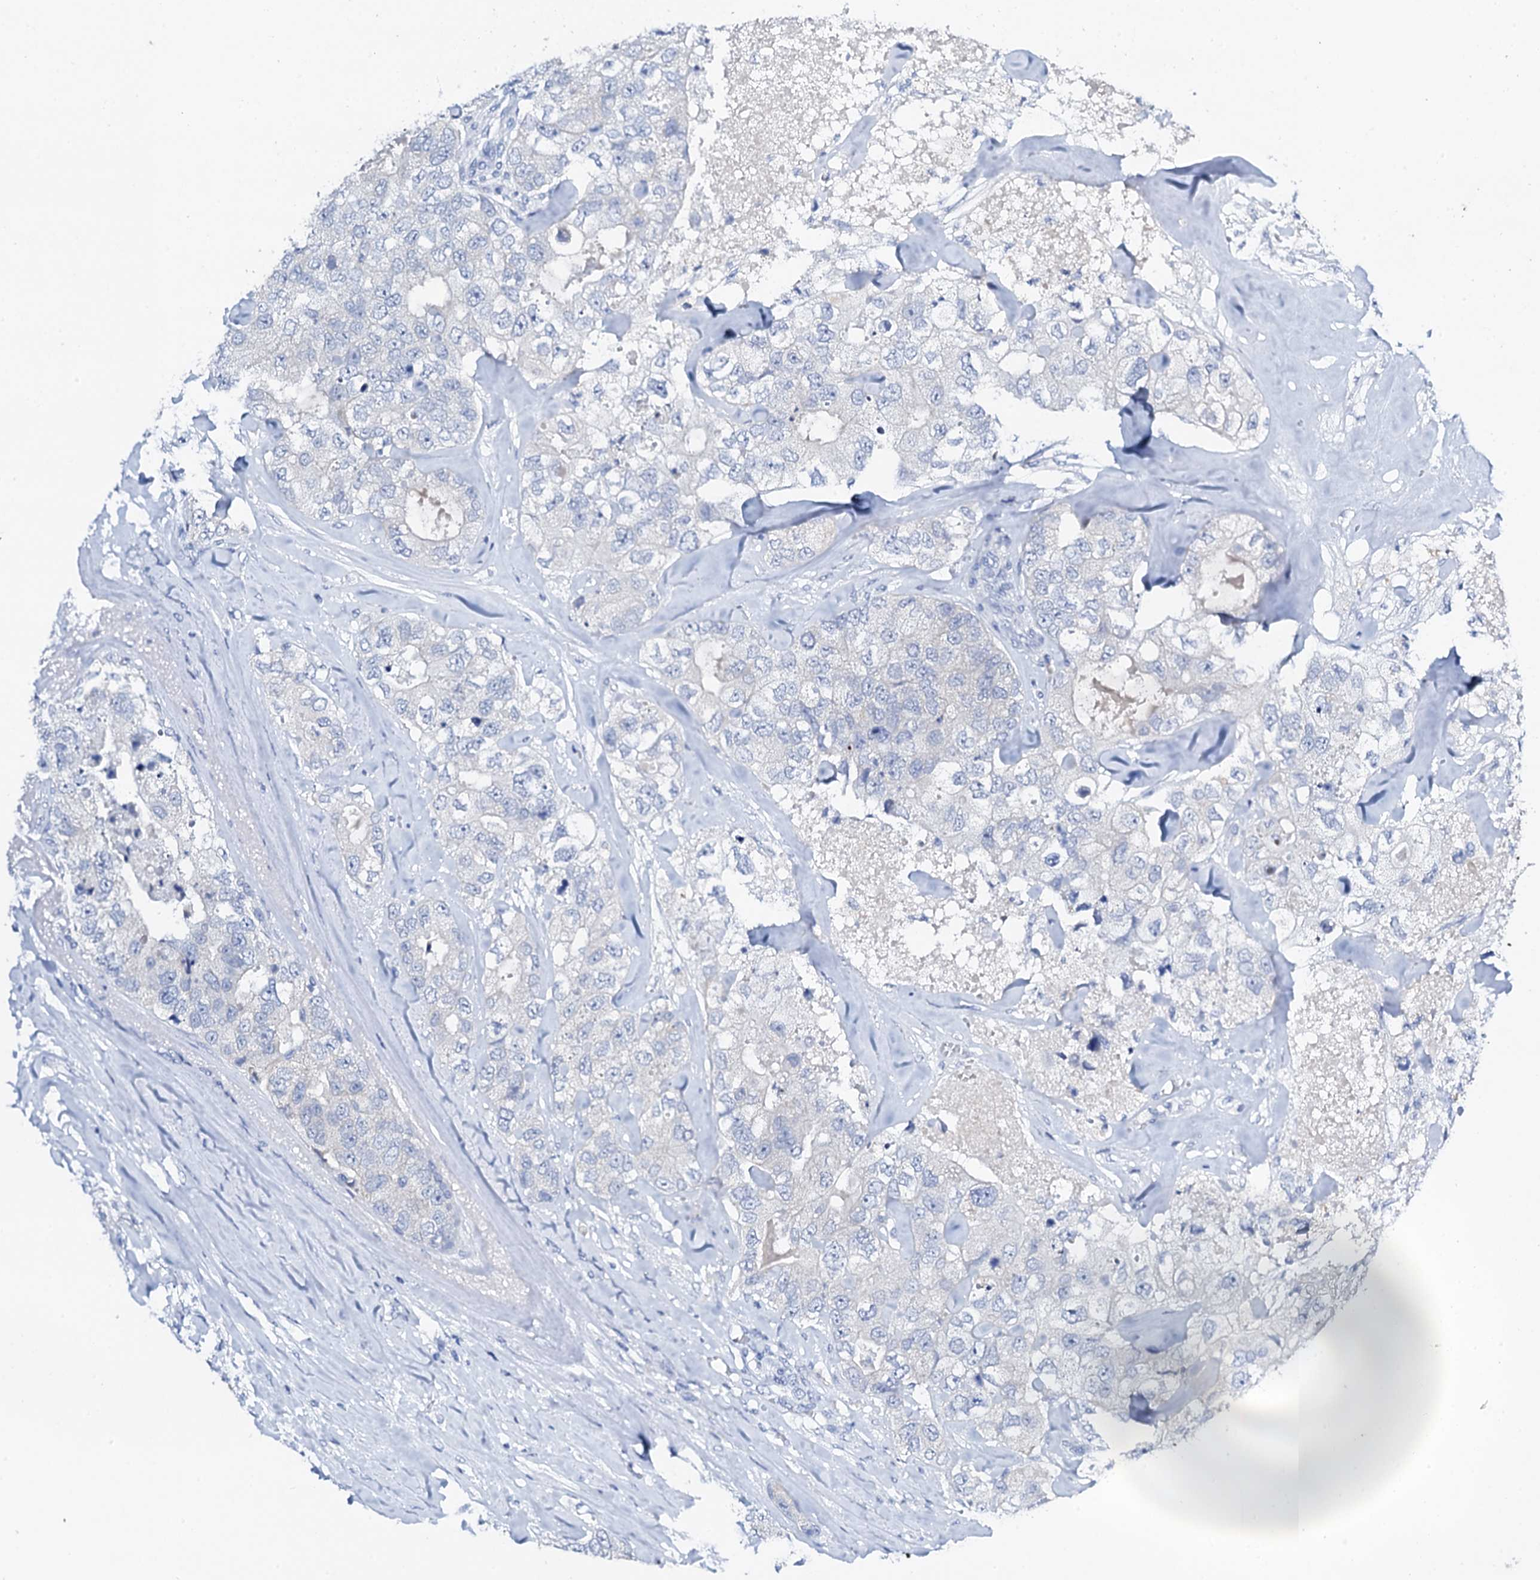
{"staining": {"intensity": "negative", "quantity": "none", "location": "none"}, "tissue": "breast cancer", "cell_type": "Tumor cells", "image_type": "cancer", "snomed": [{"axis": "morphology", "description": "Duct carcinoma"}, {"axis": "topography", "description": "Breast"}], "caption": "This is a histopathology image of immunohistochemistry staining of invasive ductal carcinoma (breast), which shows no staining in tumor cells.", "gene": "FBXL16", "patient": {"sex": "female", "age": 62}}